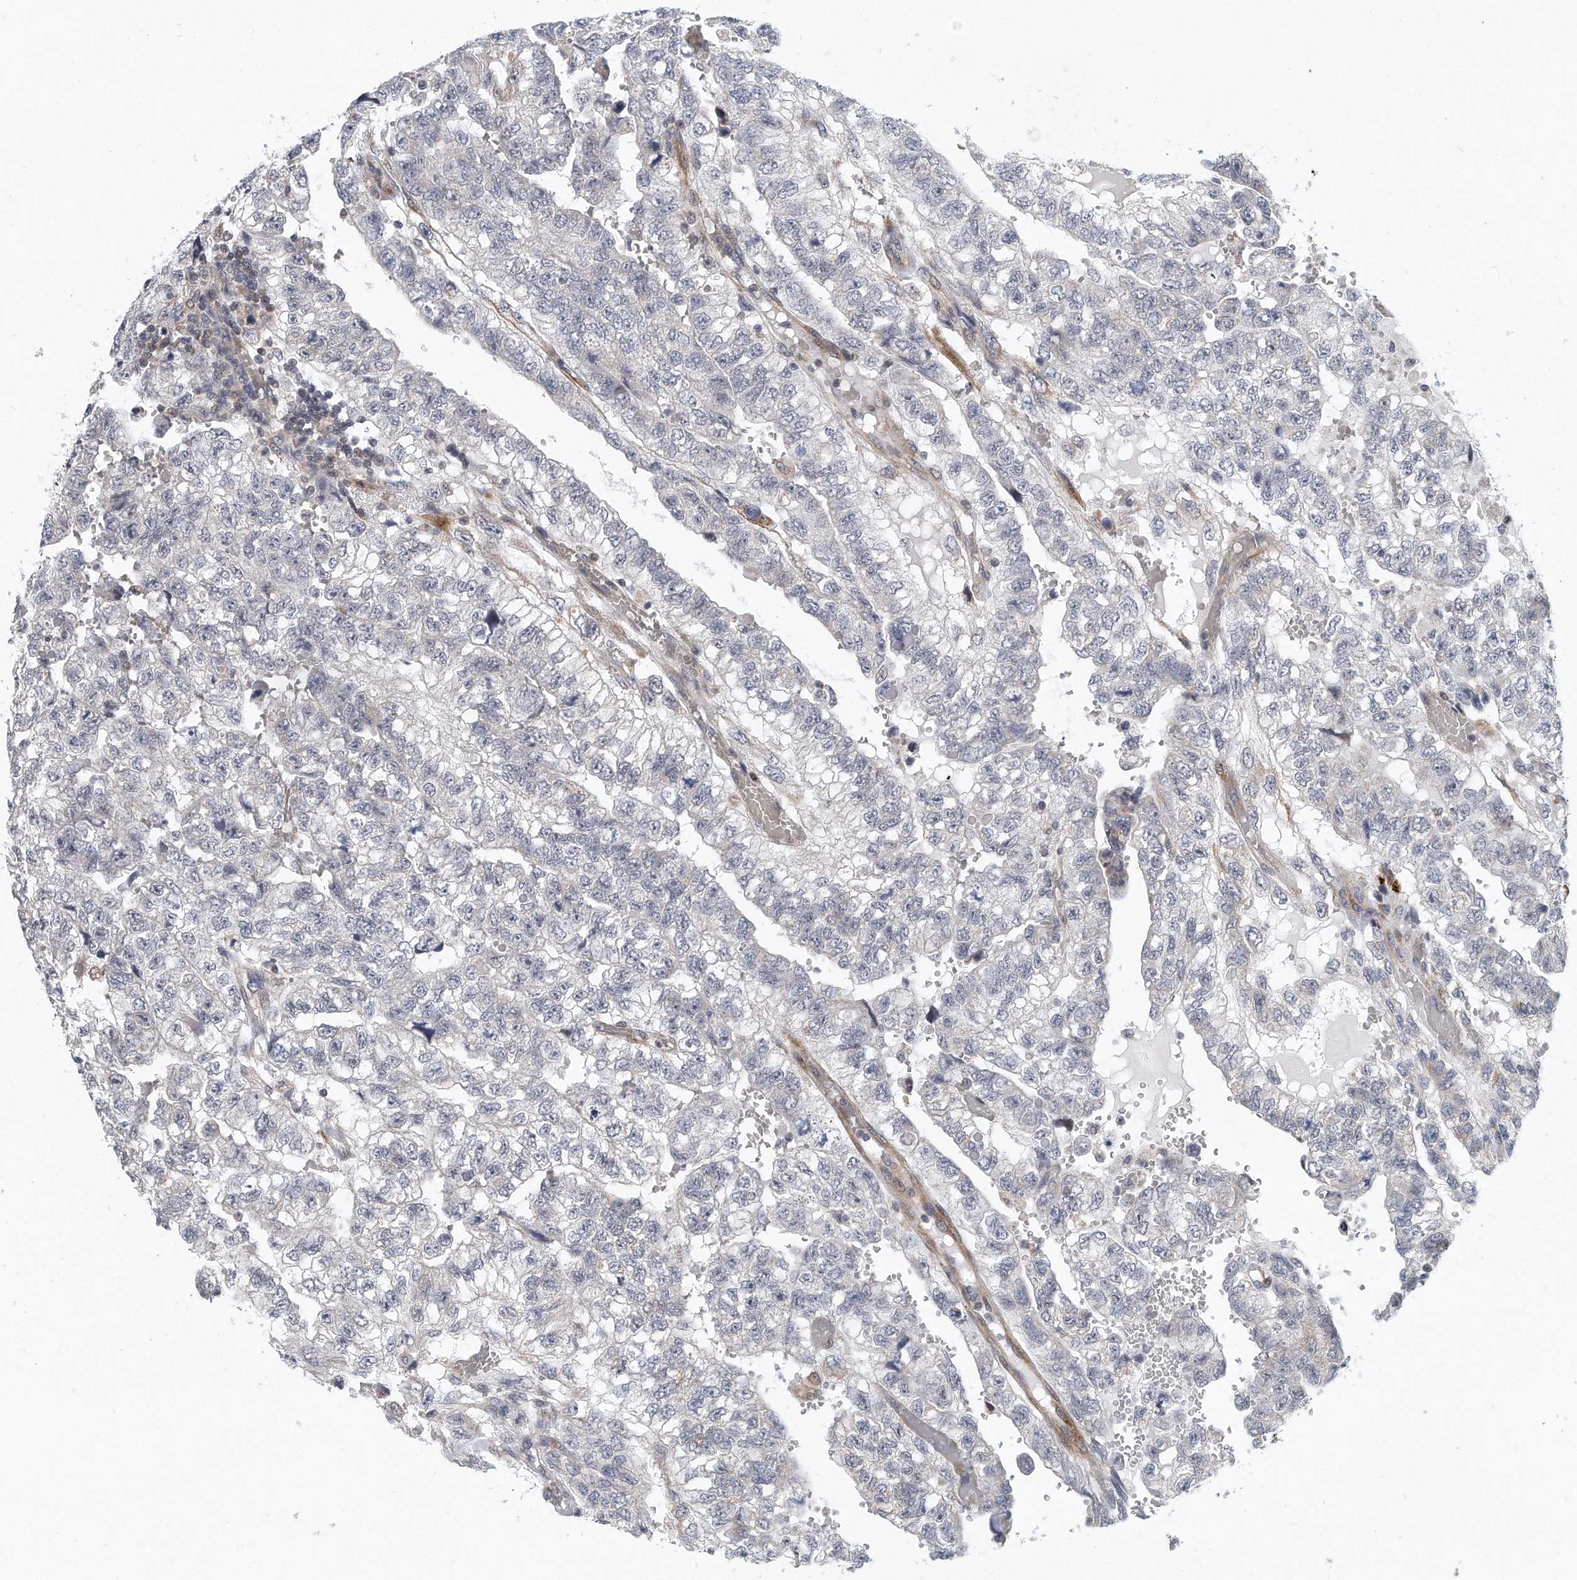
{"staining": {"intensity": "negative", "quantity": "none", "location": "none"}, "tissue": "testis cancer", "cell_type": "Tumor cells", "image_type": "cancer", "snomed": [{"axis": "morphology", "description": "Carcinoma, Embryonal, NOS"}, {"axis": "topography", "description": "Testis"}], "caption": "Immunohistochemistry (IHC) of testis embryonal carcinoma exhibits no staining in tumor cells. (DAB immunohistochemistry (IHC) visualized using brightfield microscopy, high magnification).", "gene": "VLDLR", "patient": {"sex": "male", "age": 36}}